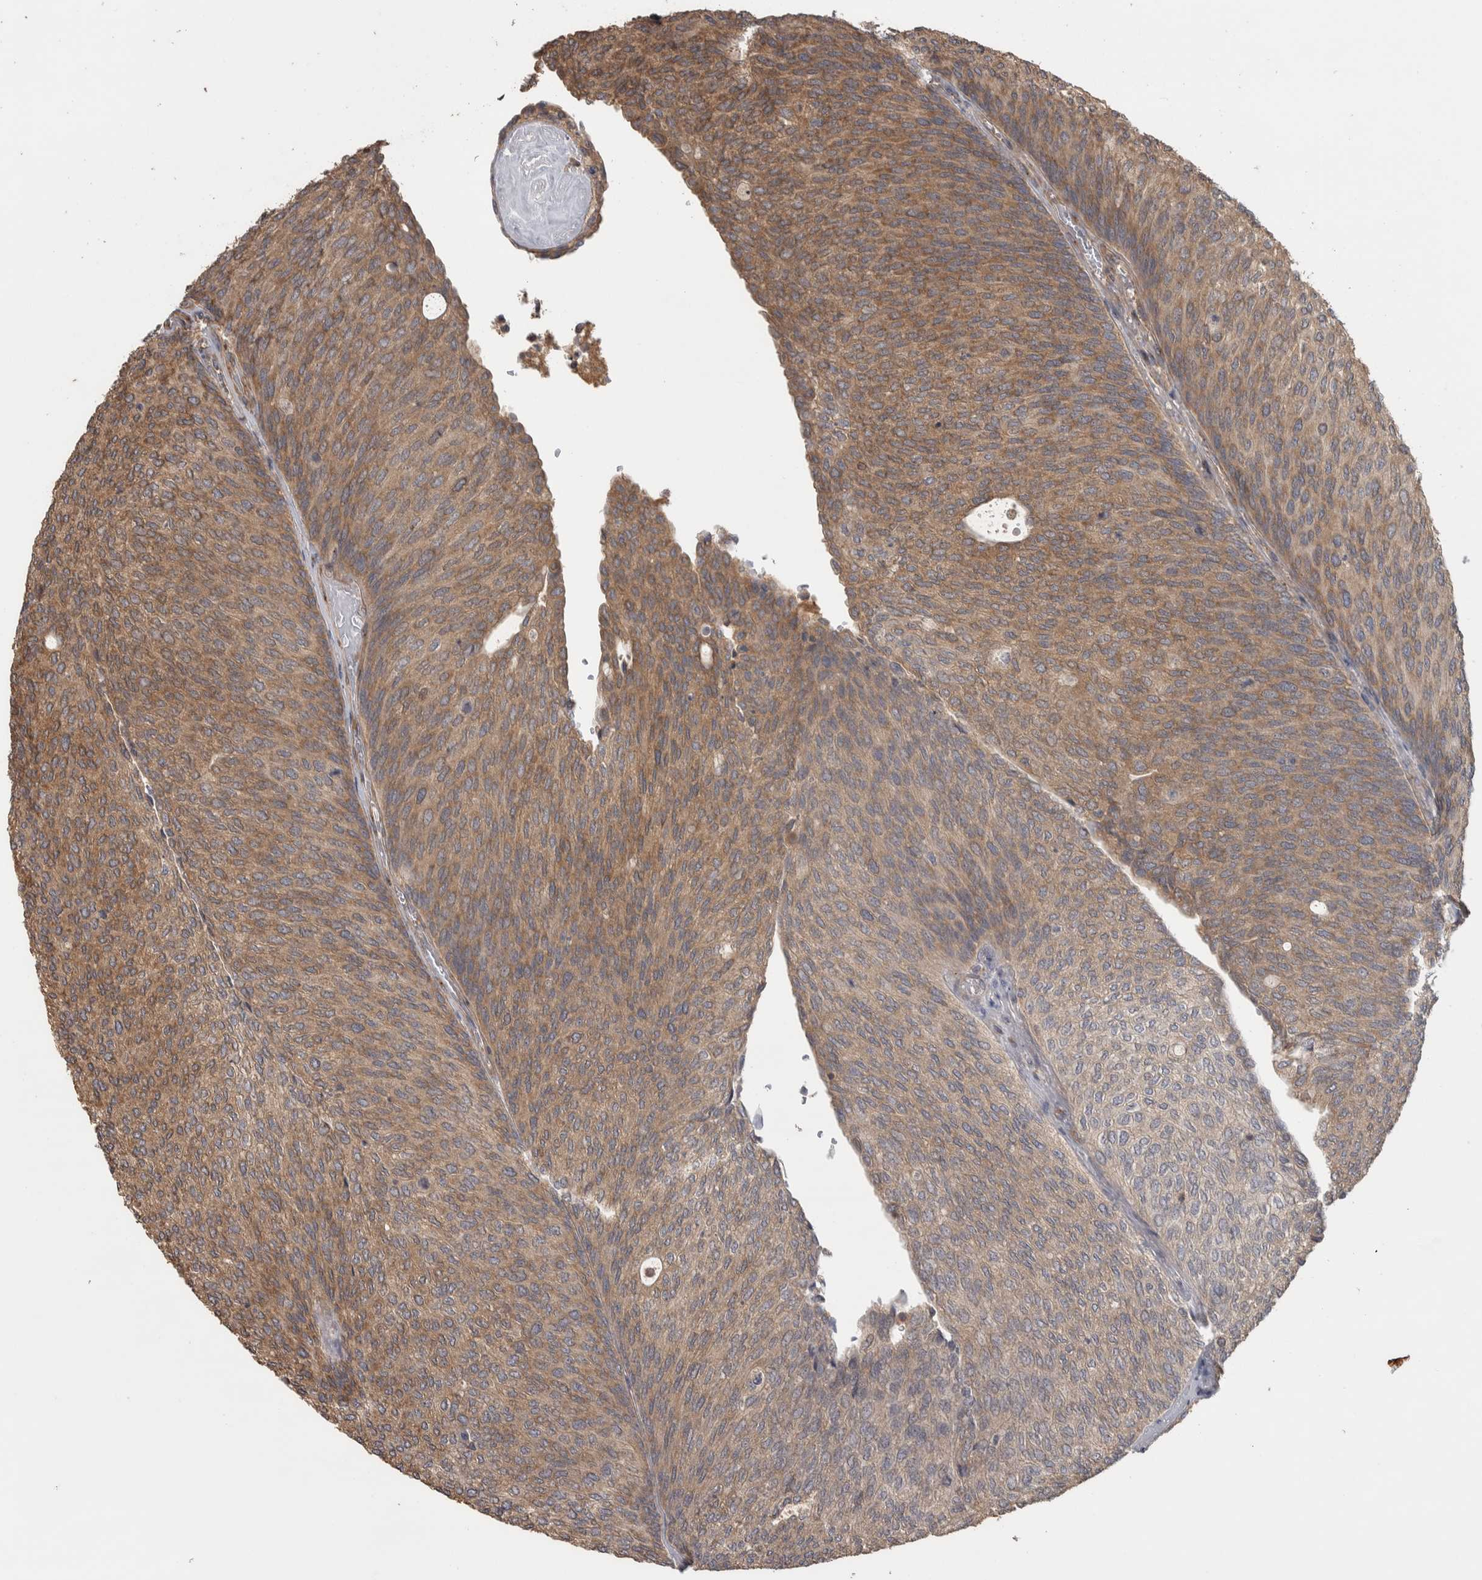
{"staining": {"intensity": "moderate", "quantity": ">75%", "location": "cytoplasmic/membranous"}, "tissue": "urothelial cancer", "cell_type": "Tumor cells", "image_type": "cancer", "snomed": [{"axis": "morphology", "description": "Urothelial carcinoma, Low grade"}, {"axis": "topography", "description": "Urinary bladder"}], "caption": "Protein positivity by immunohistochemistry reveals moderate cytoplasmic/membranous staining in approximately >75% of tumor cells in urothelial cancer. The protein is shown in brown color, while the nuclei are stained blue.", "gene": "IFRD1", "patient": {"sex": "female", "age": 79}}